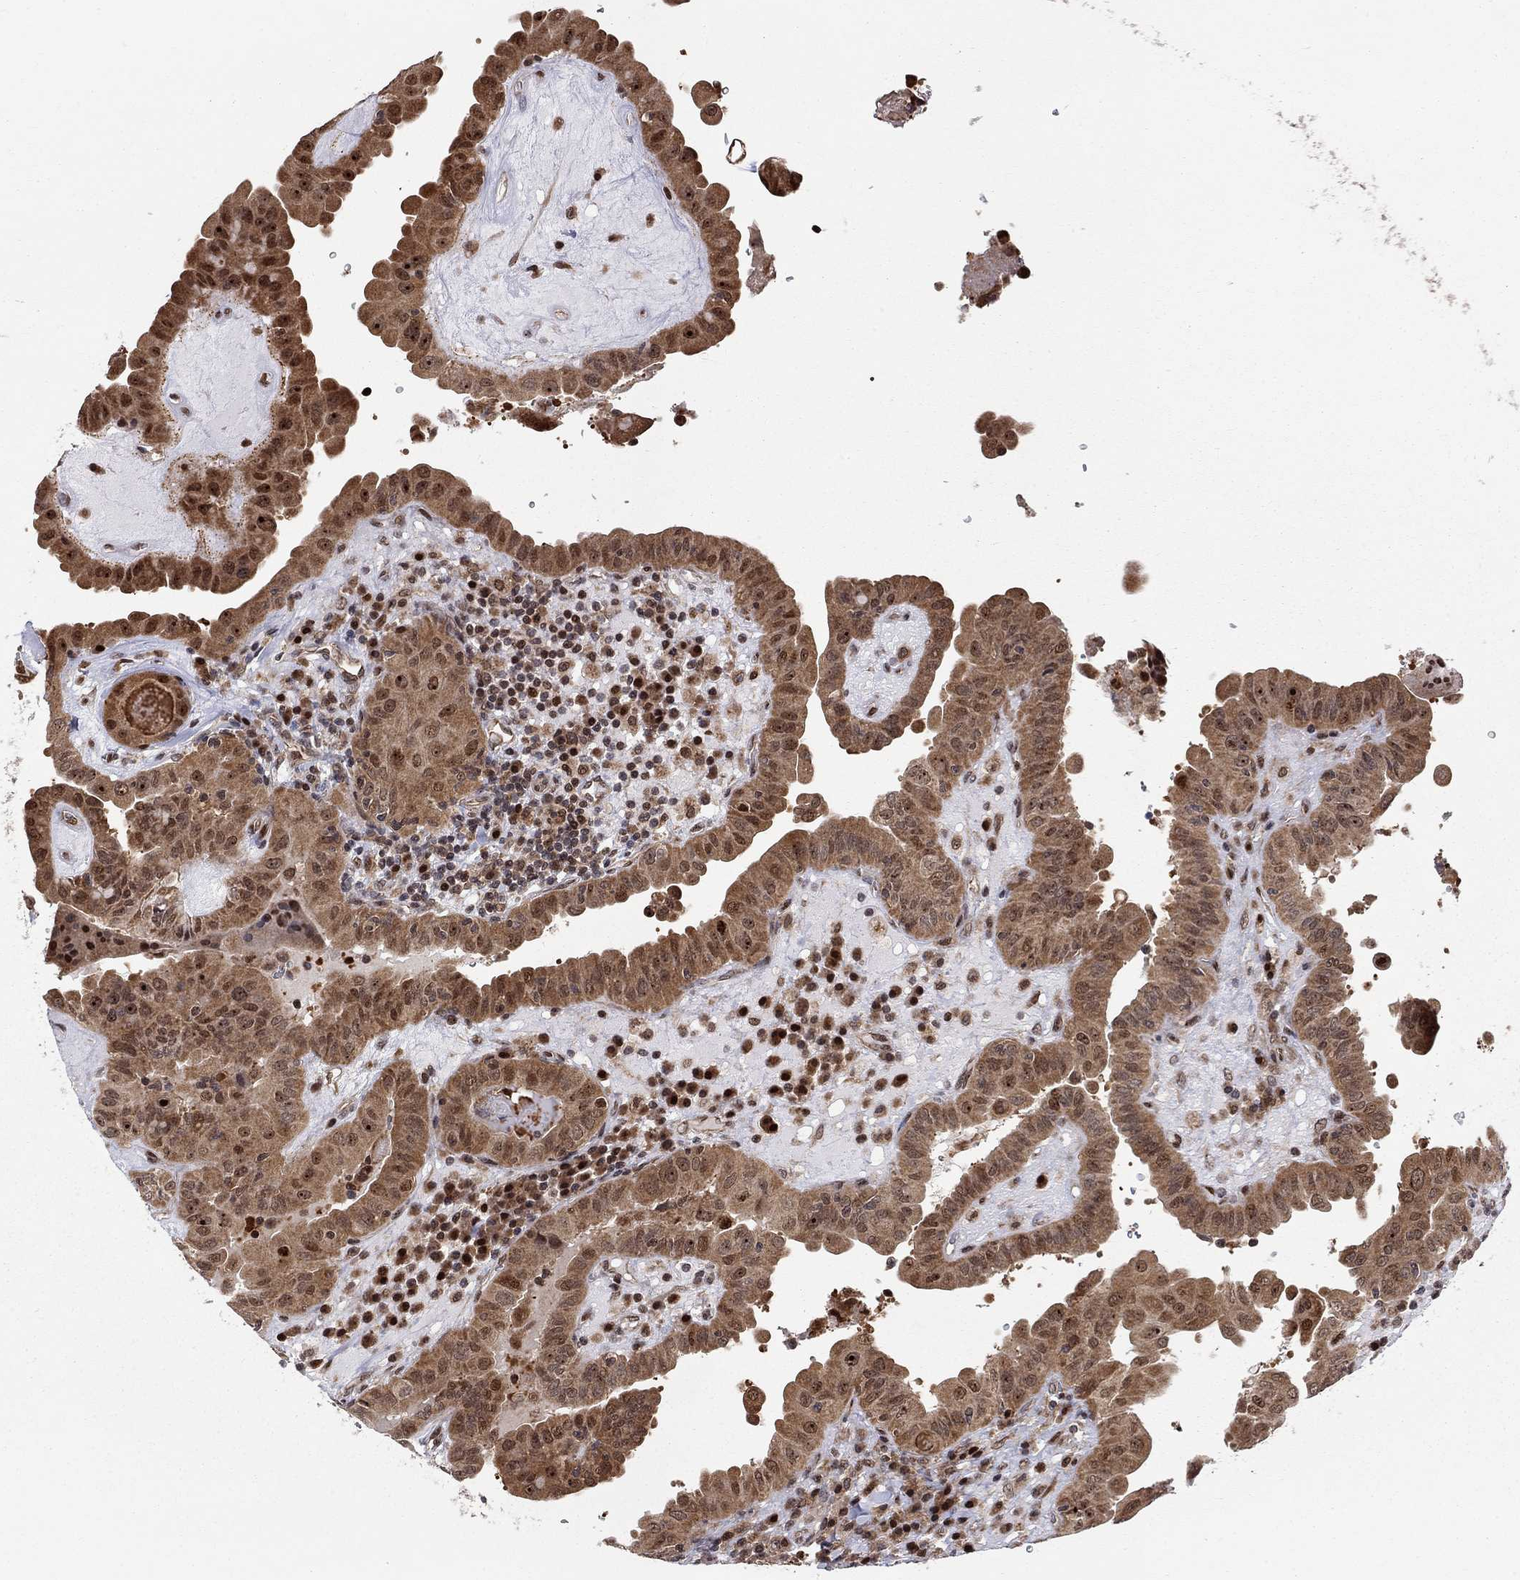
{"staining": {"intensity": "moderate", "quantity": ">75%", "location": "cytoplasmic/membranous"}, "tissue": "thyroid cancer", "cell_type": "Tumor cells", "image_type": "cancer", "snomed": [{"axis": "morphology", "description": "Papillary adenocarcinoma, NOS"}, {"axis": "topography", "description": "Thyroid gland"}], "caption": "Thyroid papillary adenocarcinoma stained with a protein marker shows moderate staining in tumor cells.", "gene": "ELOB", "patient": {"sex": "female", "age": 37}}